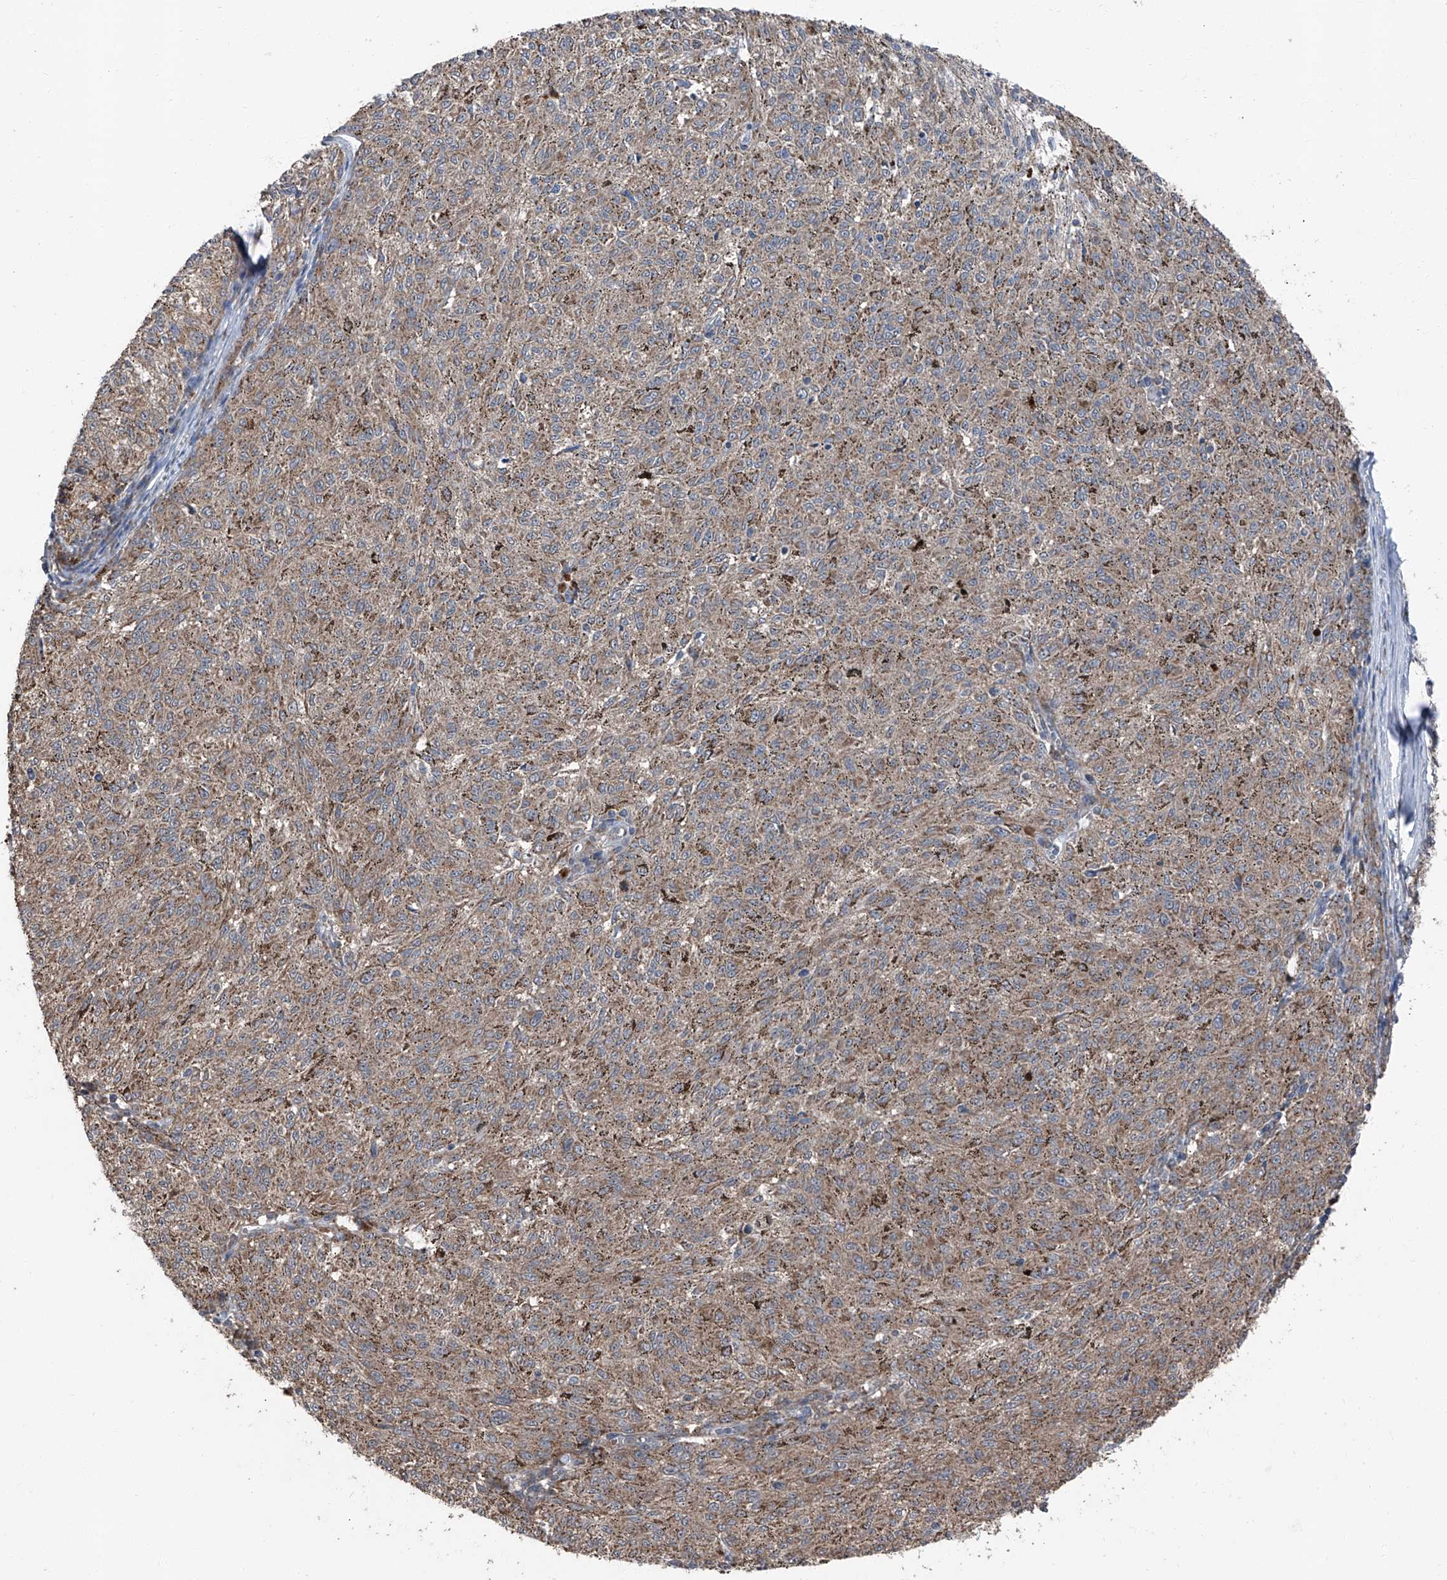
{"staining": {"intensity": "weak", "quantity": ">75%", "location": "cytoplasmic/membranous"}, "tissue": "melanoma", "cell_type": "Tumor cells", "image_type": "cancer", "snomed": [{"axis": "morphology", "description": "Malignant melanoma, NOS"}, {"axis": "topography", "description": "Skin"}], "caption": "Approximately >75% of tumor cells in human malignant melanoma demonstrate weak cytoplasmic/membranous protein expression as visualized by brown immunohistochemical staining.", "gene": "LIMK1", "patient": {"sex": "female", "age": 72}}